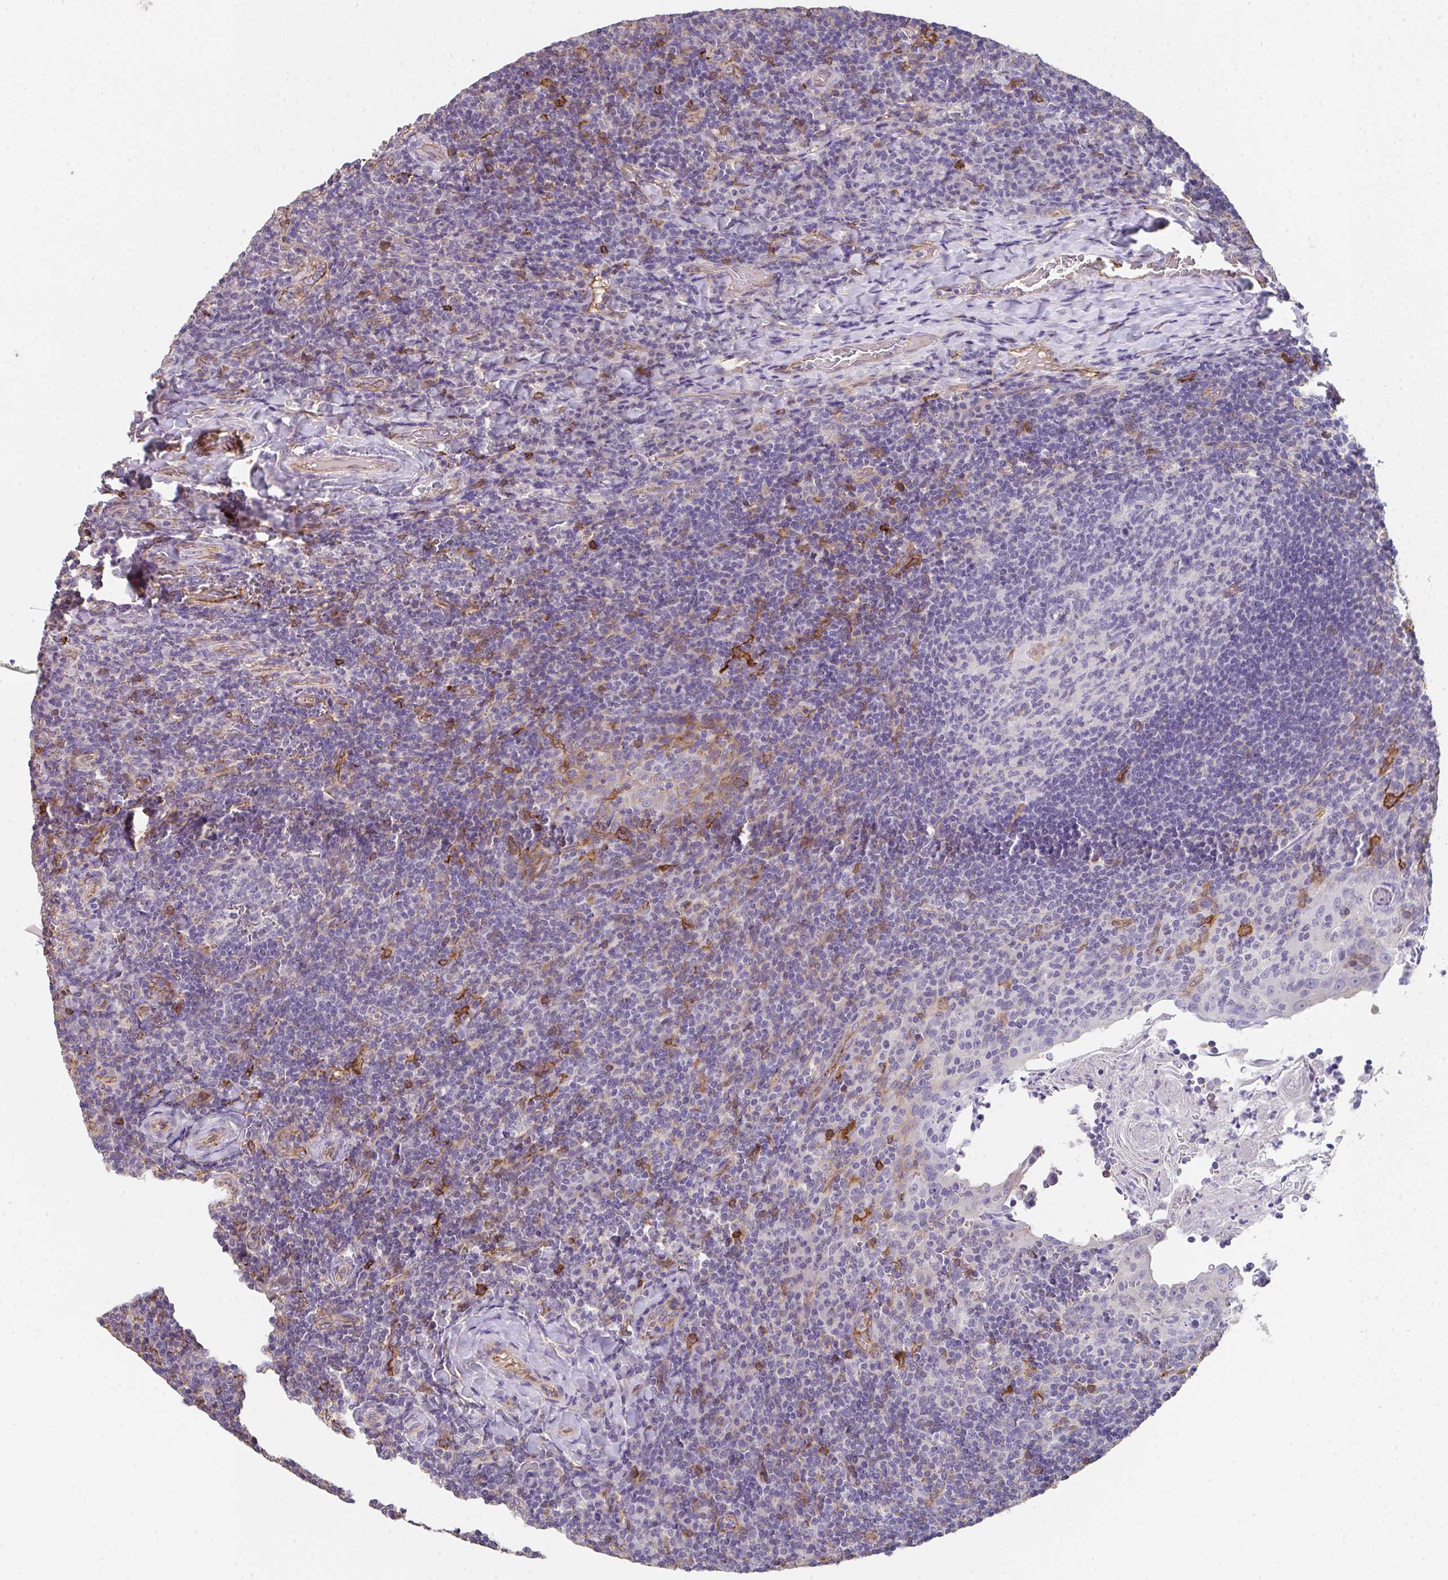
{"staining": {"intensity": "negative", "quantity": "none", "location": "none"}, "tissue": "tonsil", "cell_type": "Germinal center cells", "image_type": "normal", "snomed": [{"axis": "morphology", "description": "Normal tissue, NOS"}, {"axis": "topography", "description": "Tonsil"}], "caption": "Immunohistochemistry (IHC) histopathology image of benign tonsil: human tonsil stained with DAB (3,3'-diaminobenzidine) displays no significant protein expression in germinal center cells. (DAB IHC with hematoxylin counter stain).", "gene": "DBN1", "patient": {"sex": "female", "age": 10}}